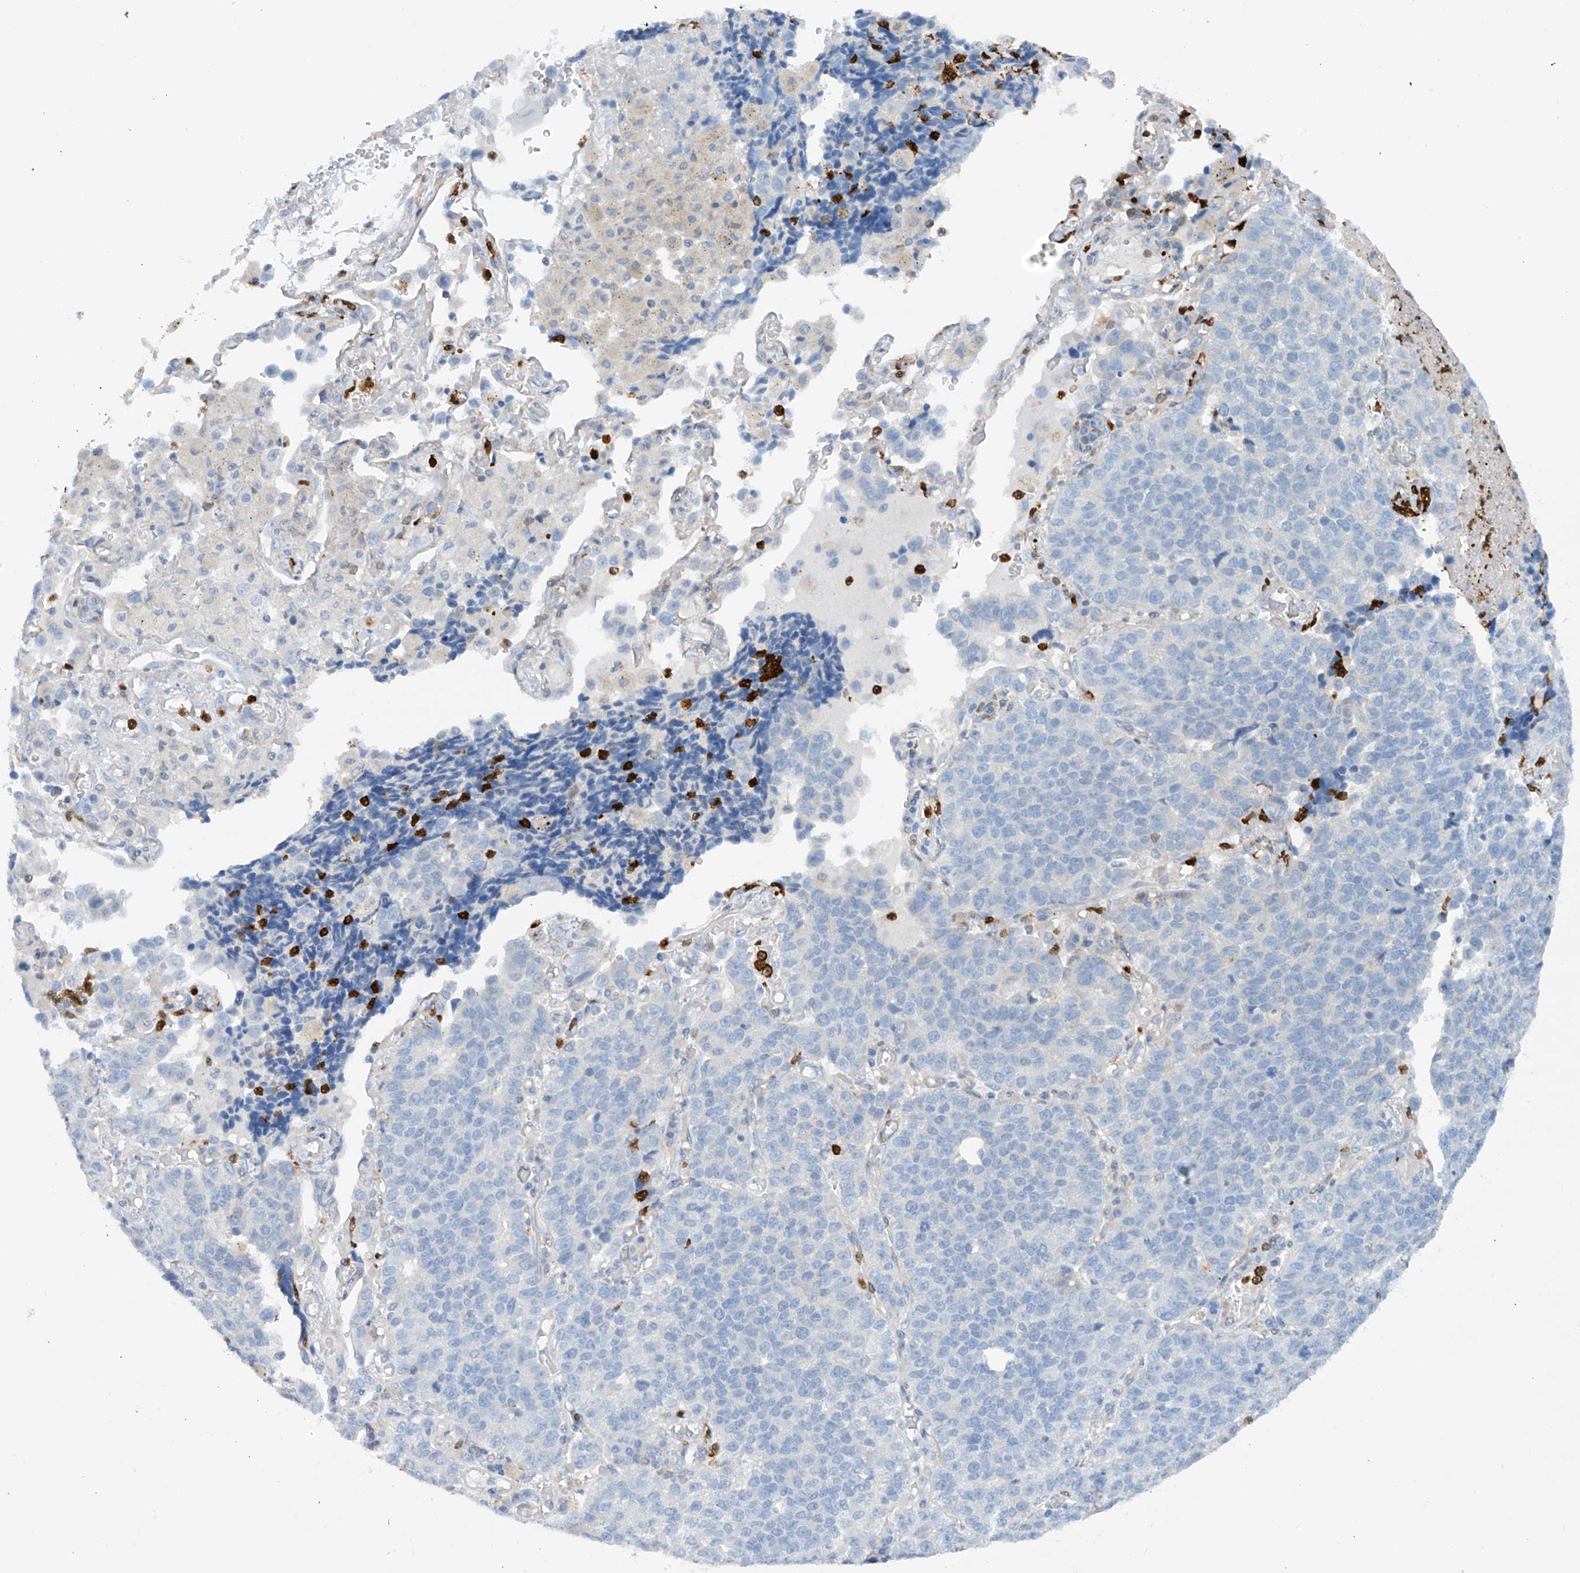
{"staining": {"intensity": "negative", "quantity": "none", "location": "none"}, "tissue": "lung cancer", "cell_type": "Tumor cells", "image_type": "cancer", "snomed": [{"axis": "morphology", "description": "Adenocarcinoma, NOS"}, {"axis": "topography", "description": "Lung"}], "caption": "Tumor cells are negative for protein expression in human adenocarcinoma (lung). (IHC, brightfield microscopy, high magnification).", "gene": "PHACTR2", "patient": {"sex": "male", "age": 49}}